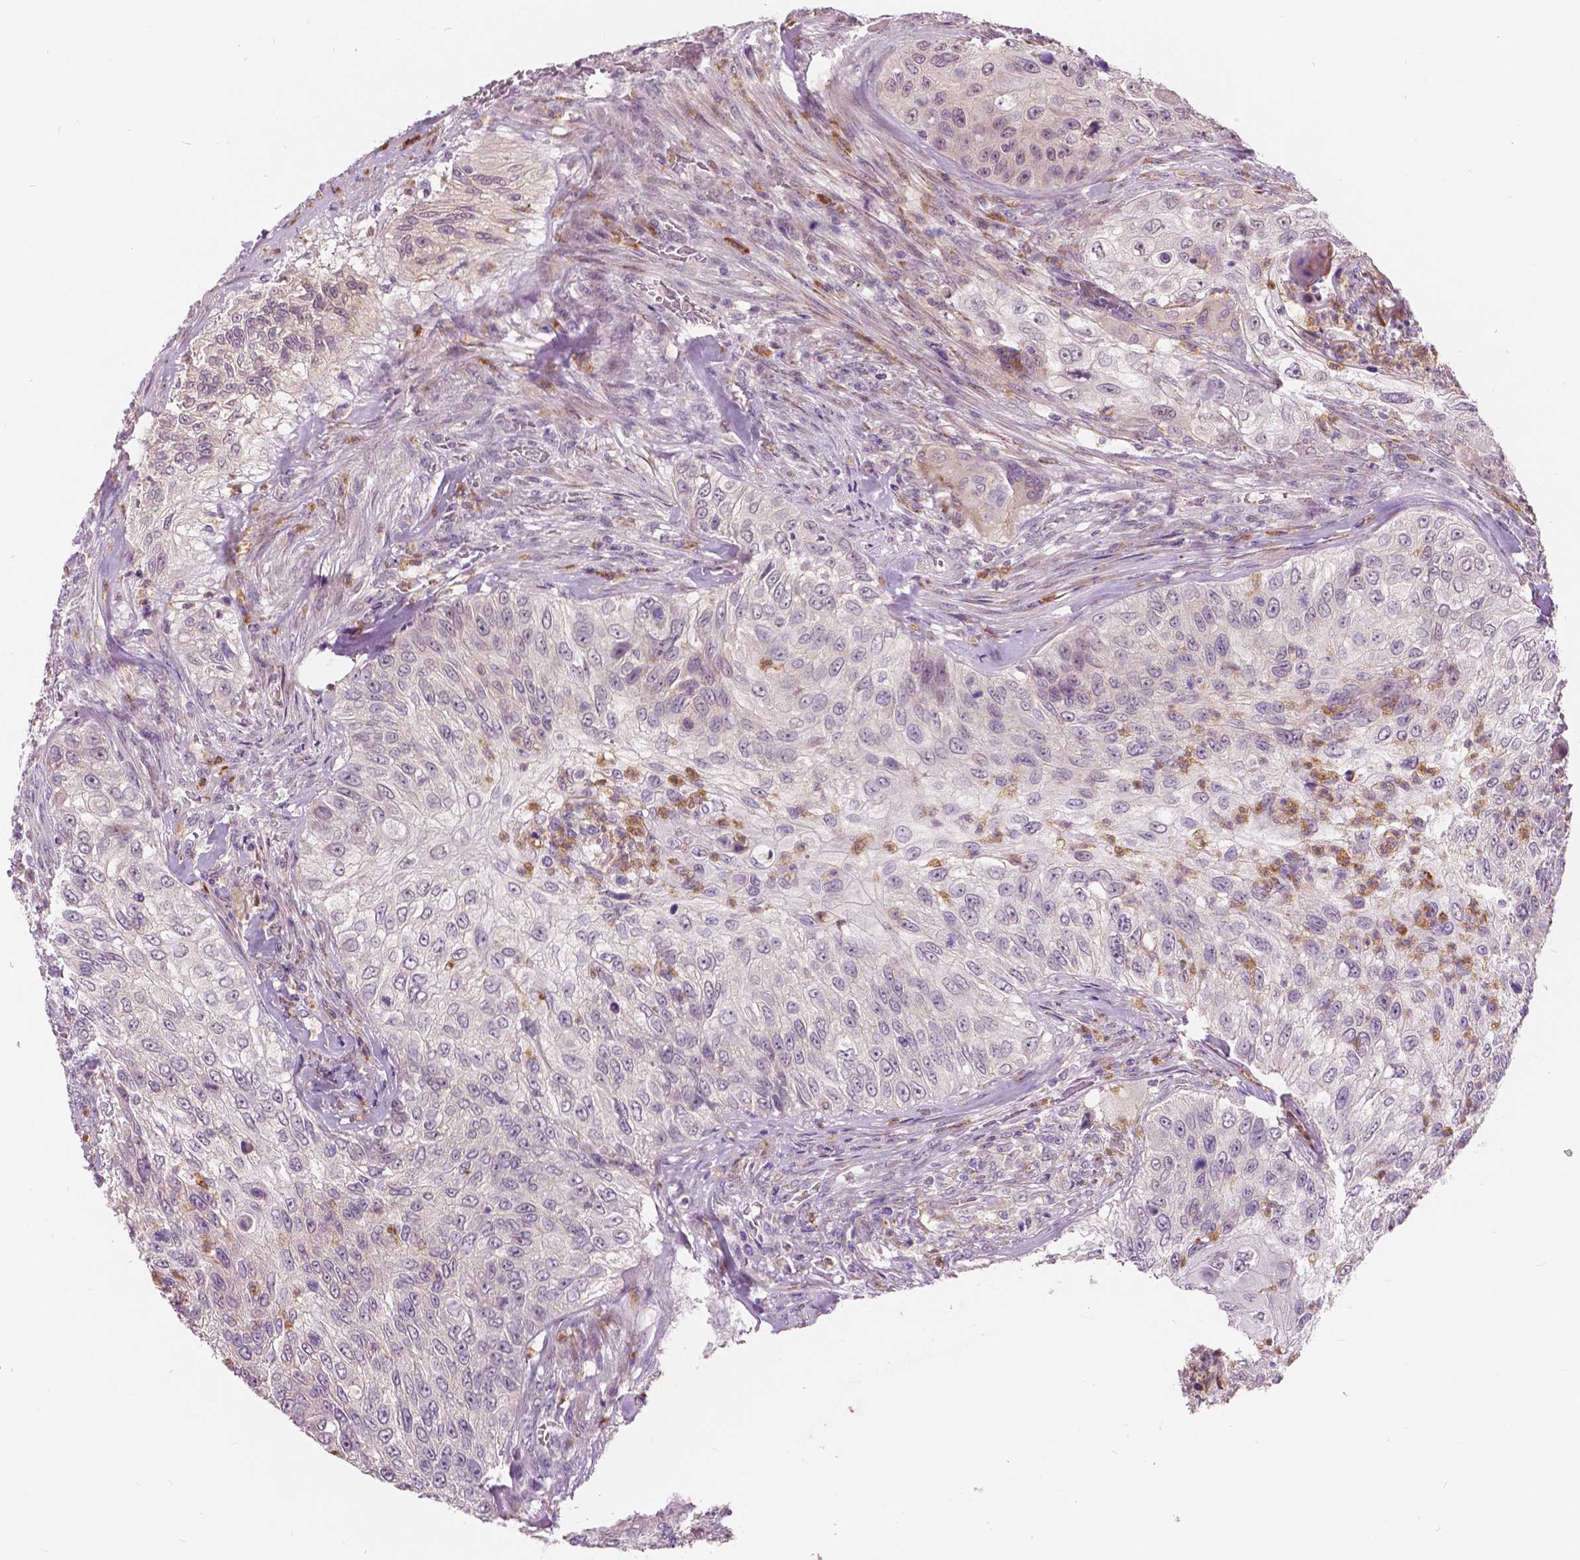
{"staining": {"intensity": "negative", "quantity": "none", "location": "none"}, "tissue": "urothelial cancer", "cell_type": "Tumor cells", "image_type": "cancer", "snomed": [{"axis": "morphology", "description": "Urothelial carcinoma, High grade"}, {"axis": "topography", "description": "Urinary bladder"}], "caption": "IHC photomicrograph of high-grade urothelial carcinoma stained for a protein (brown), which exhibits no positivity in tumor cells.", "gene": "DLX6", "patient": {"sex": "female", "age": 60}}